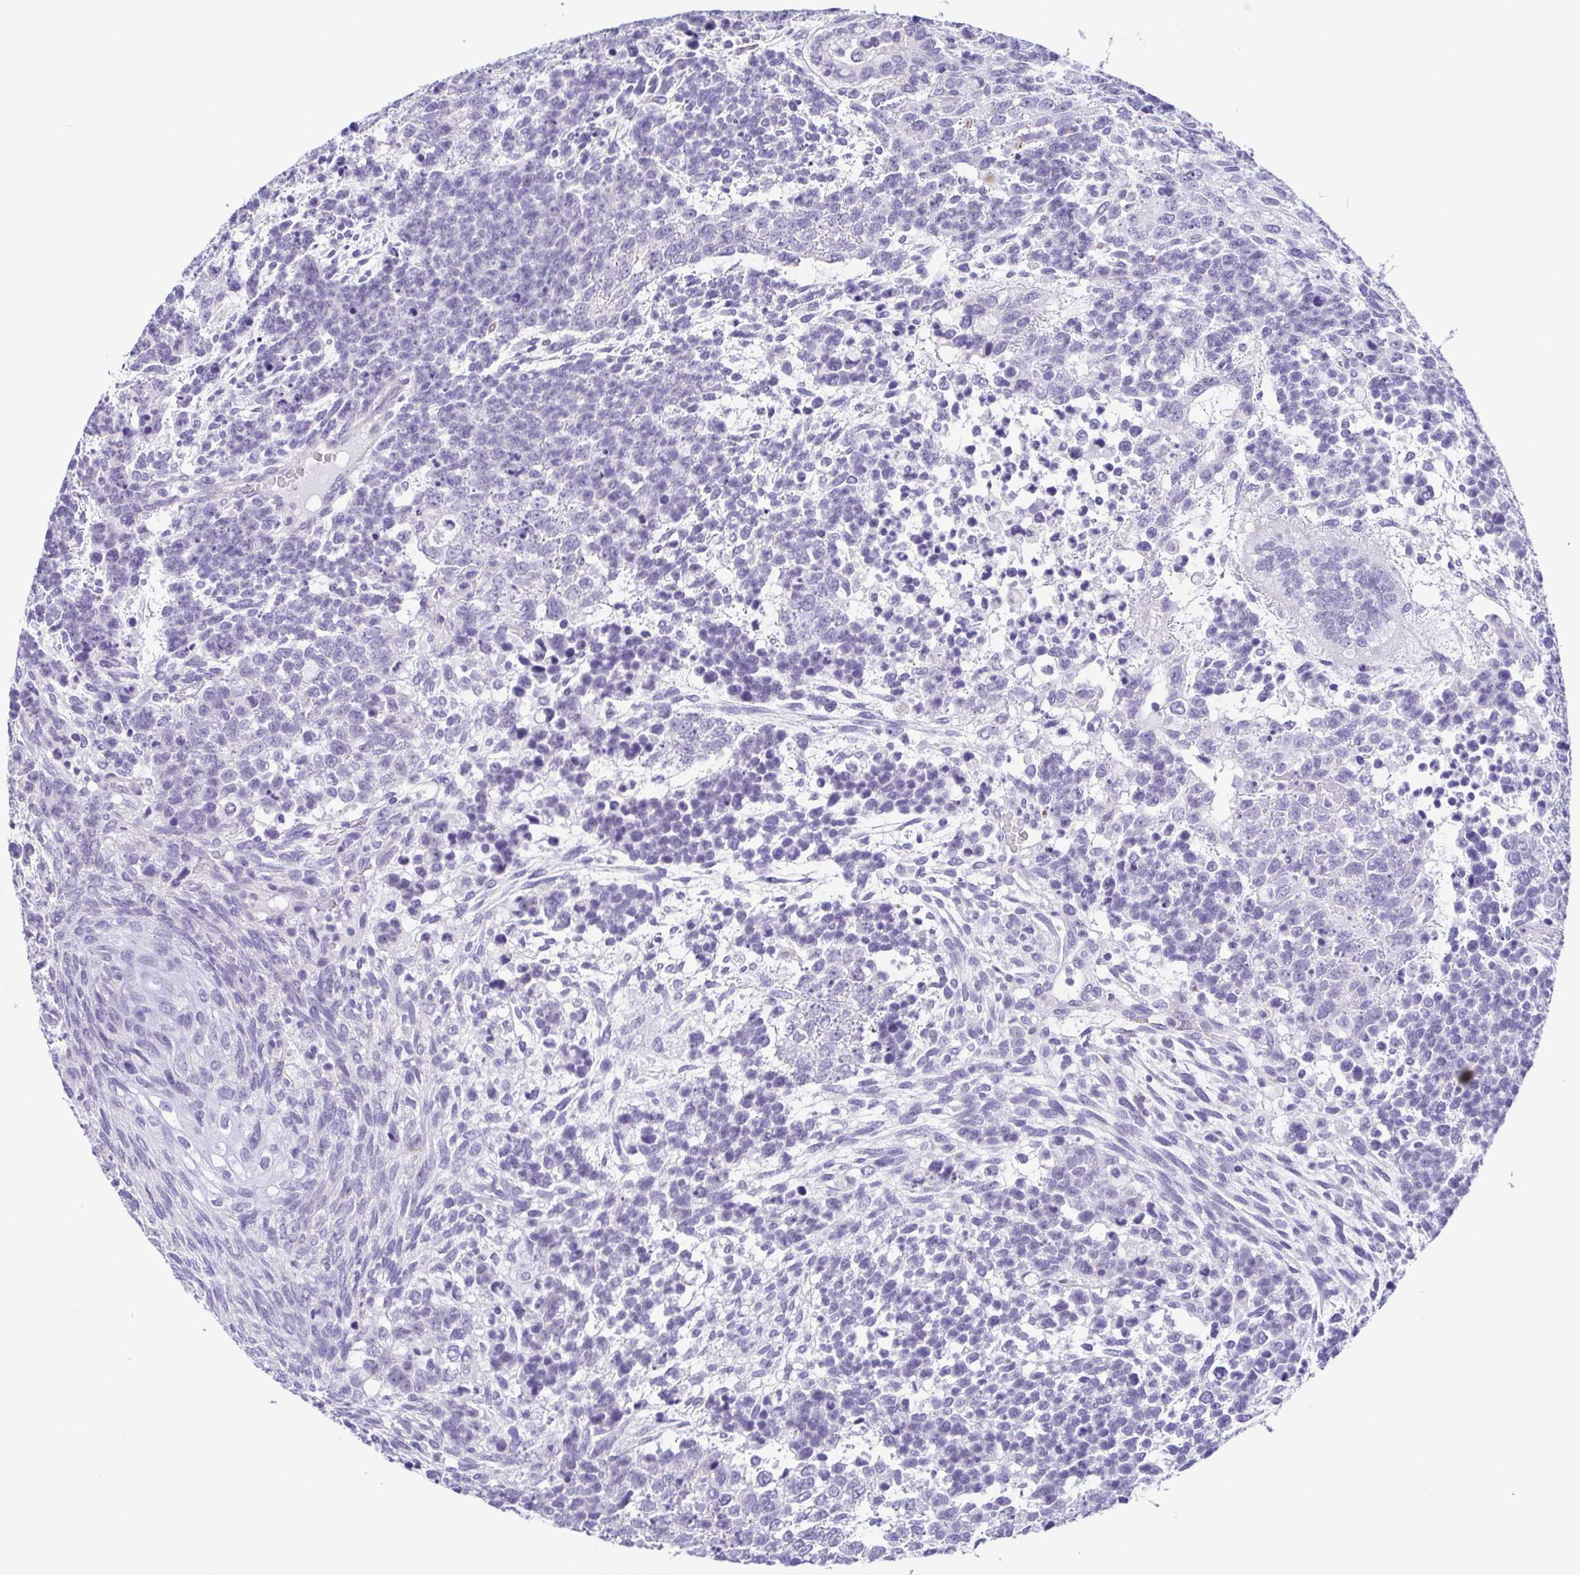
{"staining": {"intensity": "negative", "quantity": "none", "location": "none"}, "tissue": "testis cancer", "cell_type": "Tumor cells", "image_type": "cancer", "snomed": [{"axis": "morphology", "description": "Carcinoma, Embryonal, NOS"}, {"axis": "topography", "description": "Testis"}], "caption": "Immunohistochemistry (IHC) image of testis embryonal carcinoma stained for a protein (brown), which displays no positivity in tumor cells.", "gene": "MYL7", "patient": {"sex": "male", "age": 23}}